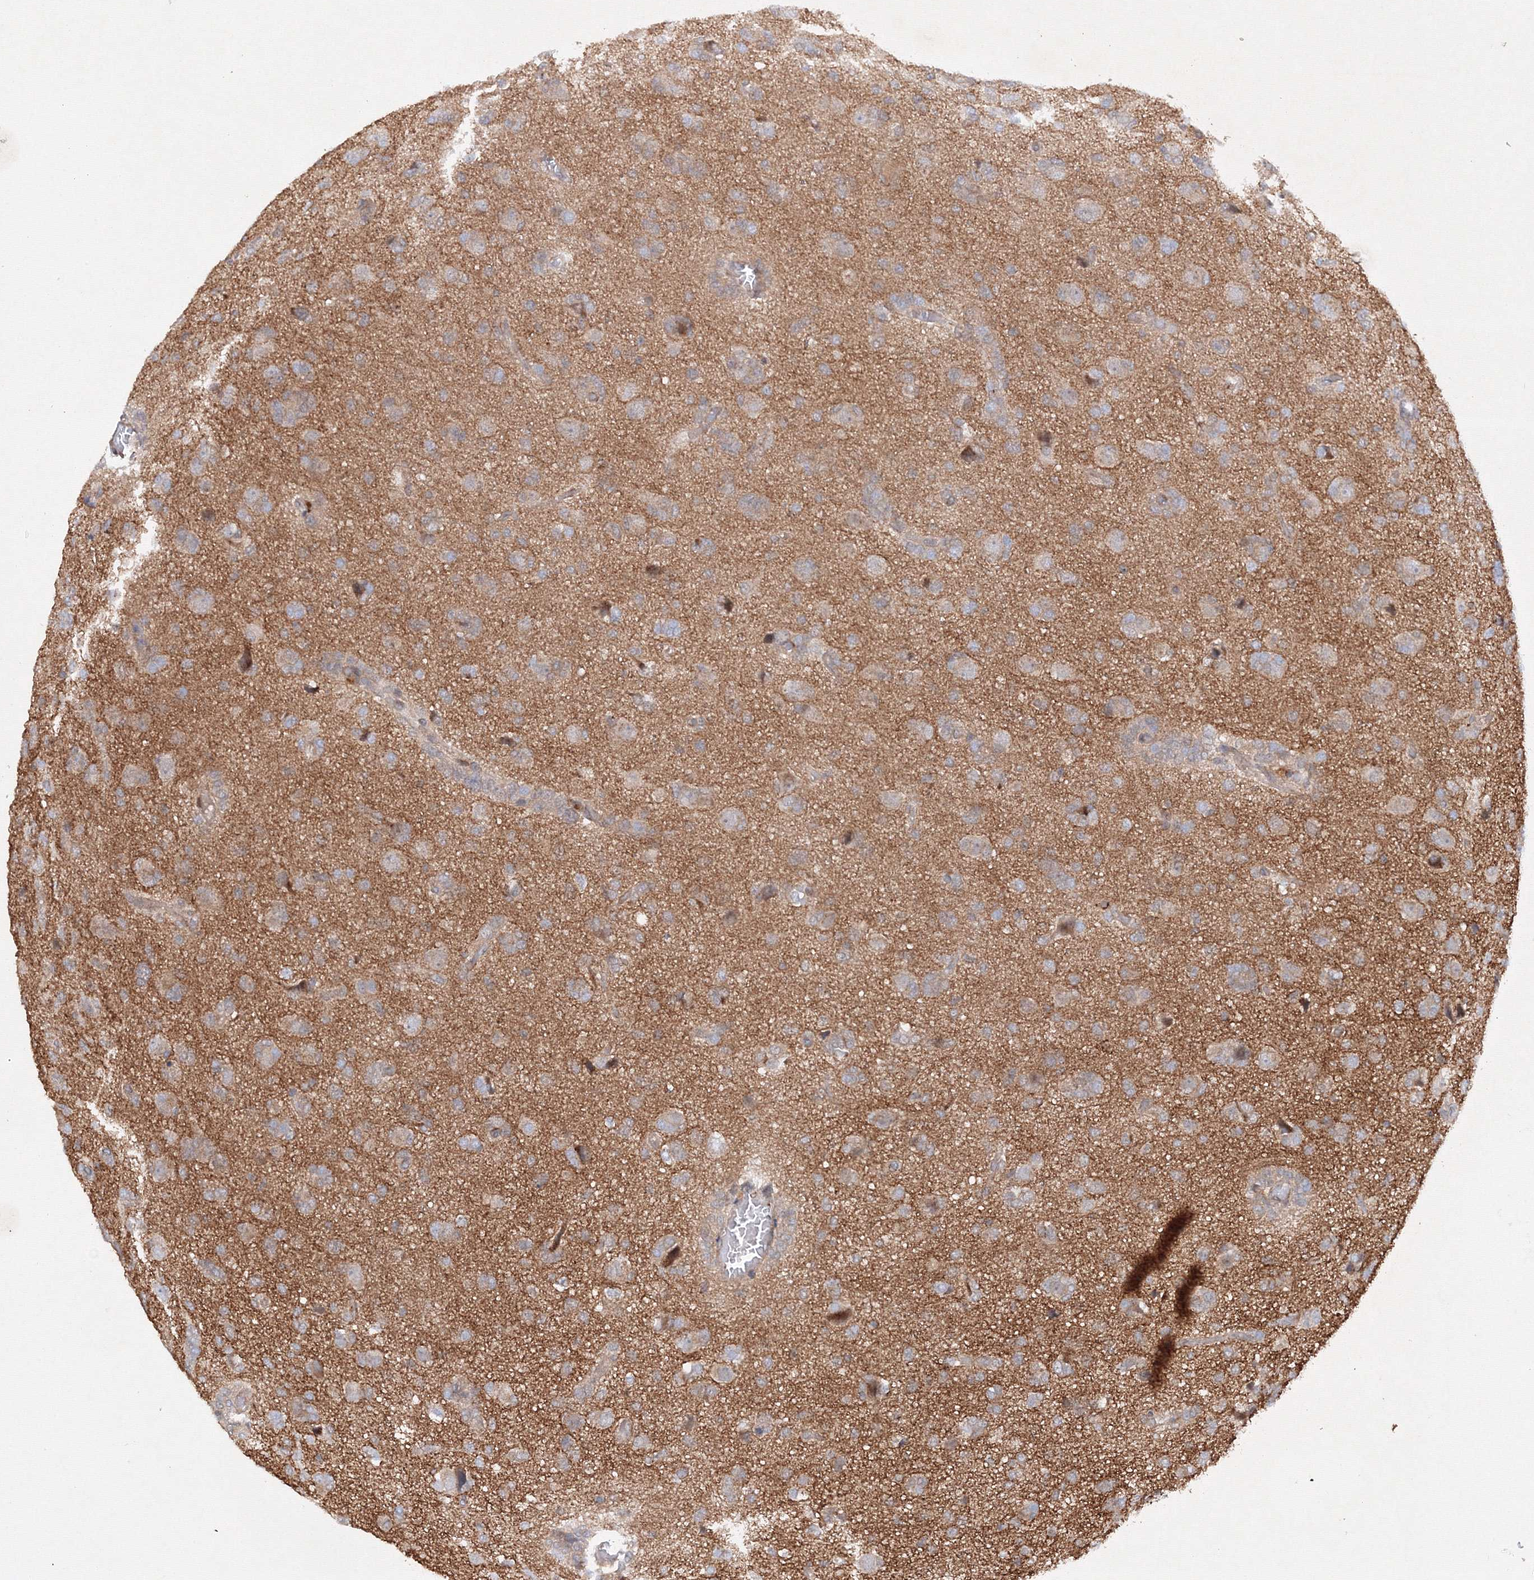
{"staining": {"intensity": "moderate", "quantity": "<25%", "location": "cytoplasmic/membranous"}, "tissue": "glioma", "cell_type": "Tumor cells", "image_type": "cancer", "snomed": [{"axis": "morphology", "description": "Glioma, malignant, High grade"}, {"axis": "topography", "description": "Brain"}], "caption": "Human malignant glioma (high-grade) stained with a brown dye shows moderate cytoplasmic/membranous positive positivity in approximately <25% of tumor cells.", "gene": "DCTD", "patient": {"sex": "female", "age": 59}}